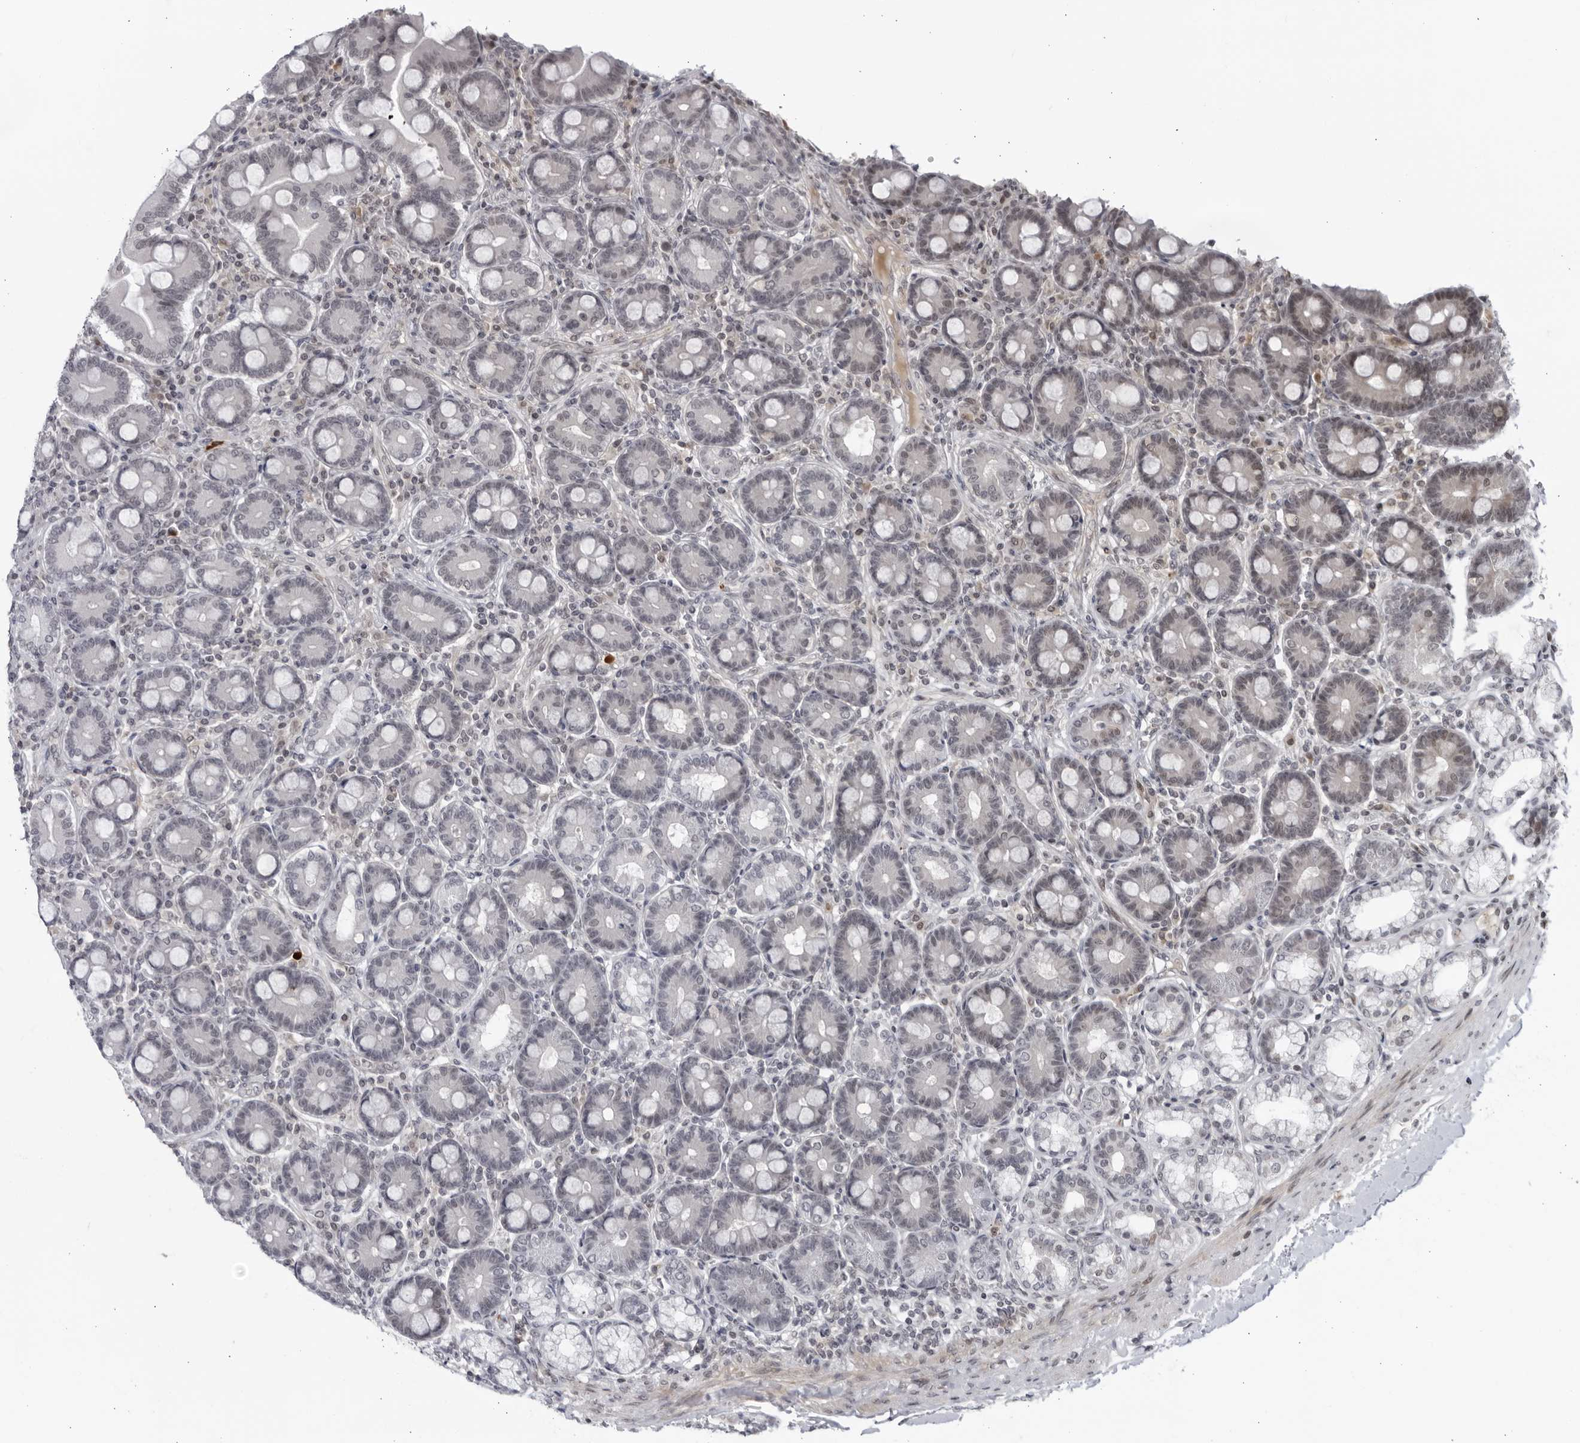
{"staining": {"intensity": "negative", "quantity": "none", "location": "none"}, "tissue": "duodenum", "cell_type": "Glandular cells", "image_type": "normal", "snomed": [{"axis": "morphology", "description": "Normal tissue, NOS"}, {"axis": "topography", "description": "Duodenum"}], "caption": "Image shows no significant protein positivity in glandular cells of benign duodenum.", "gene": "DTL", "patient": {"sex": "male", "age": 50}}